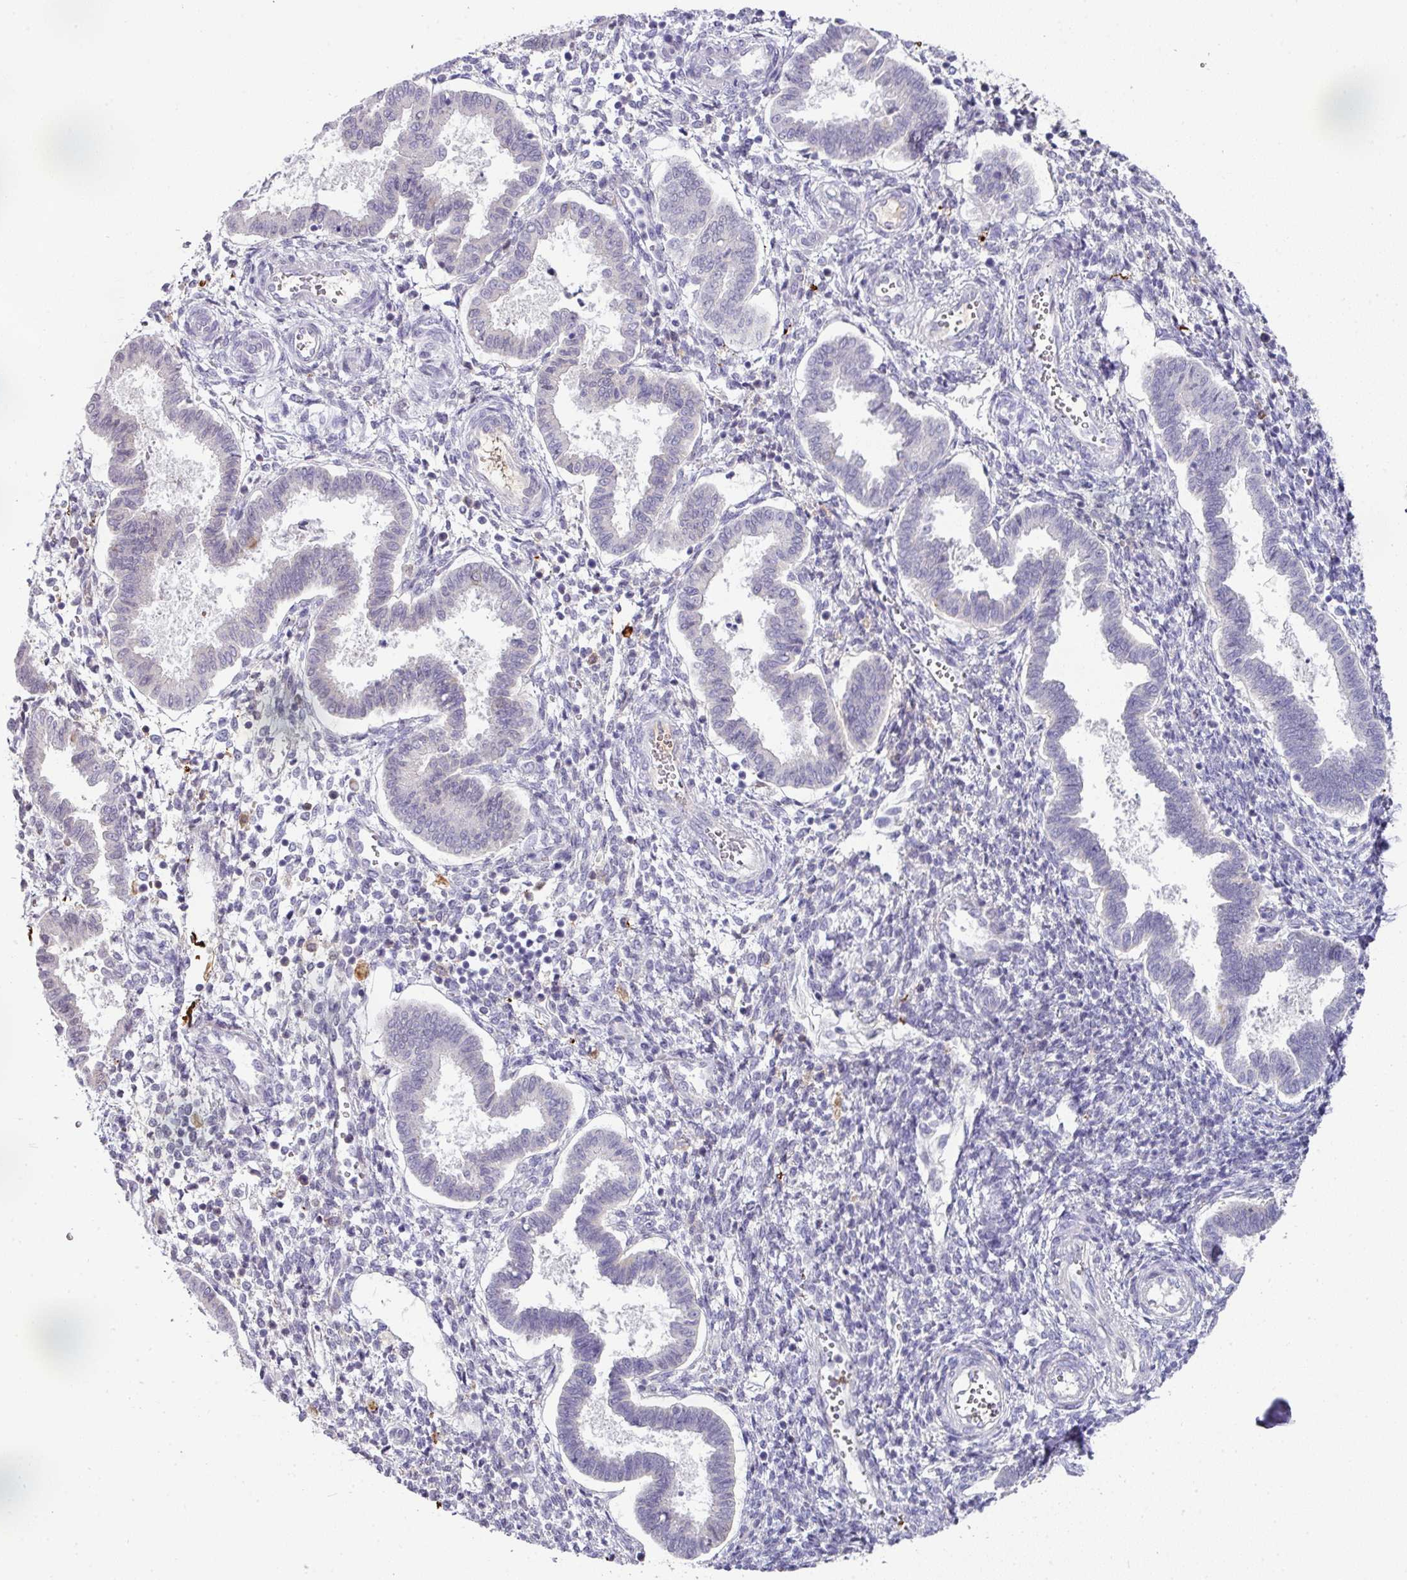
{"staining": {"intensity": "negative", "quantity": "none", "location": "none"}, "tissue": "endometrium", "cell_type": "Cells in endometrial stroma", "image_type": "normal", "snomed": [{"axis": "morphology", "description": "Normal tissue, NOS"}, {"axis": "topography", "description": "Endometrium"}], "caption": "Unremarkable endometrium was stained to show a protein in brown. There is no significant staining in cells in endometrial stroma. (Brightfield microscopy of DAB IHC at high magnification).", "gene": "FGF17", "patient": {"sex": "female", "age": 24}}